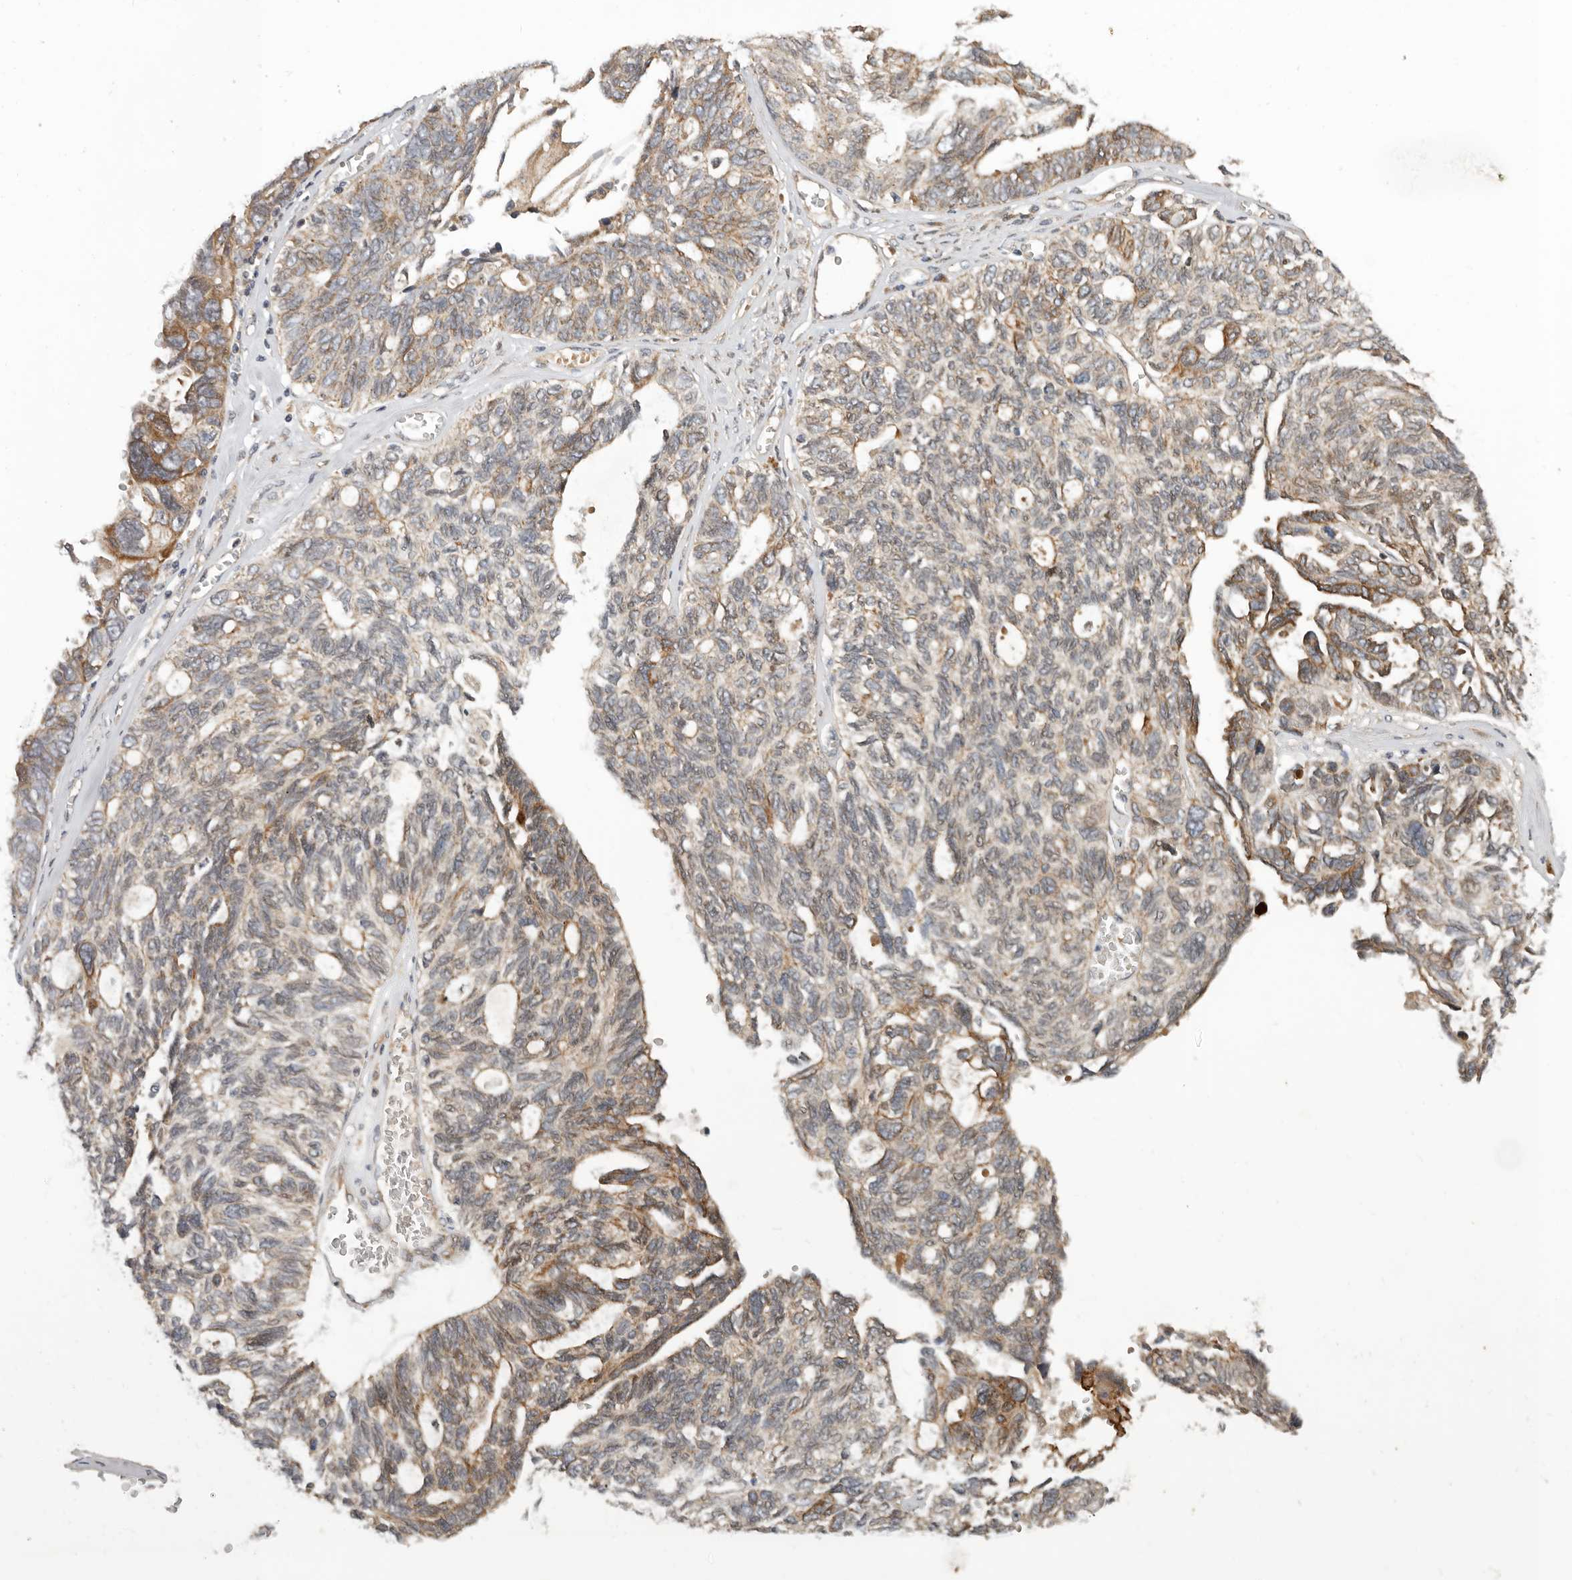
{"staining": {"intensity": "moderate", "quantity": "25%-75%", "location": "cytoplasmic/membranous"}, "tissue": "ovarian cancer", "cell_type": "Tumor cells", "image_type": "cancer", "snomed": [{"axis": "morphology", "description": "Cystadenocarcinoma, serous, NOS"}, {"axis": "topography", "description": "Ovary"}], "caption": "Immunohistochemistry (IHC) staining of ovarian cancer (serous cystadenocarcinoma), which exhibits medium levels of moderate cytoplasmic/membranous expression in approximately 25%-75% of tumor cells indicating moderate cytoplasmic/membranous protein positivity. The staining was performed using DAB (brown) for protein detection and nuclei were counterstained in hematoxylin (blue).", "gene": "NPY4R", "patient": {"sex": "female", "age": 79}}